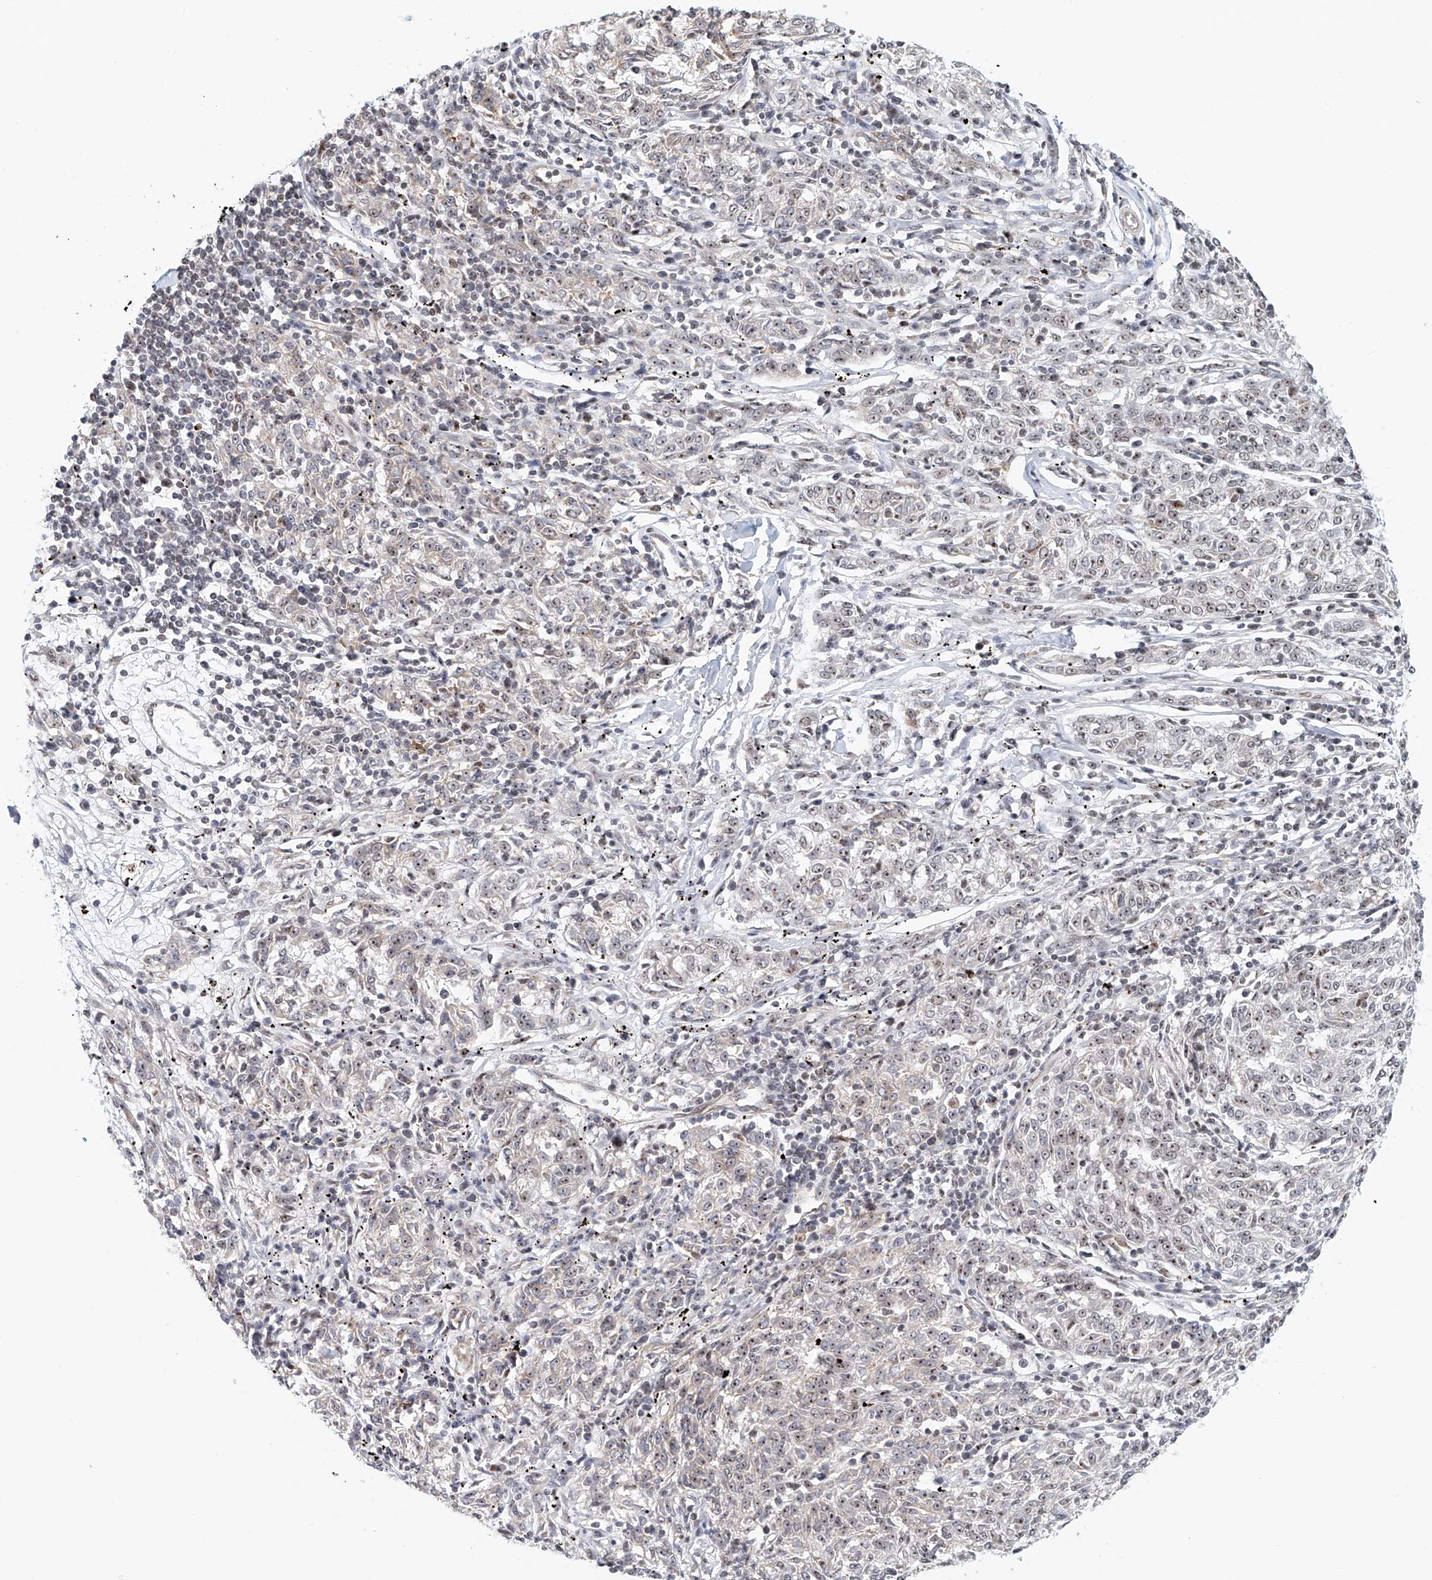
{"staining": {"intensity": "weak", "quantity": "25%-75%", "location": "nuclear"}, "tissue": "melanoma", "cell_type": "Tumor cells", "image_type": "cancer", "snomed": [{"axis": "morphology", "description": "Malignant melanoma, NOS"}, {"axis": "topography", "description": "Skin"}], "caption": "Protein staining exhibits weak nuclear expression in about 25%-75% of tumor cells in malignant melanoma. The staining was performed using DAB (3,3'-diaminobenzidine), with brown indicating positive protein expression. Nuclei are stained blue with hematoxylin.", "gene": "PRUNE2", "patient": {"sex": "female", "age": 72}}